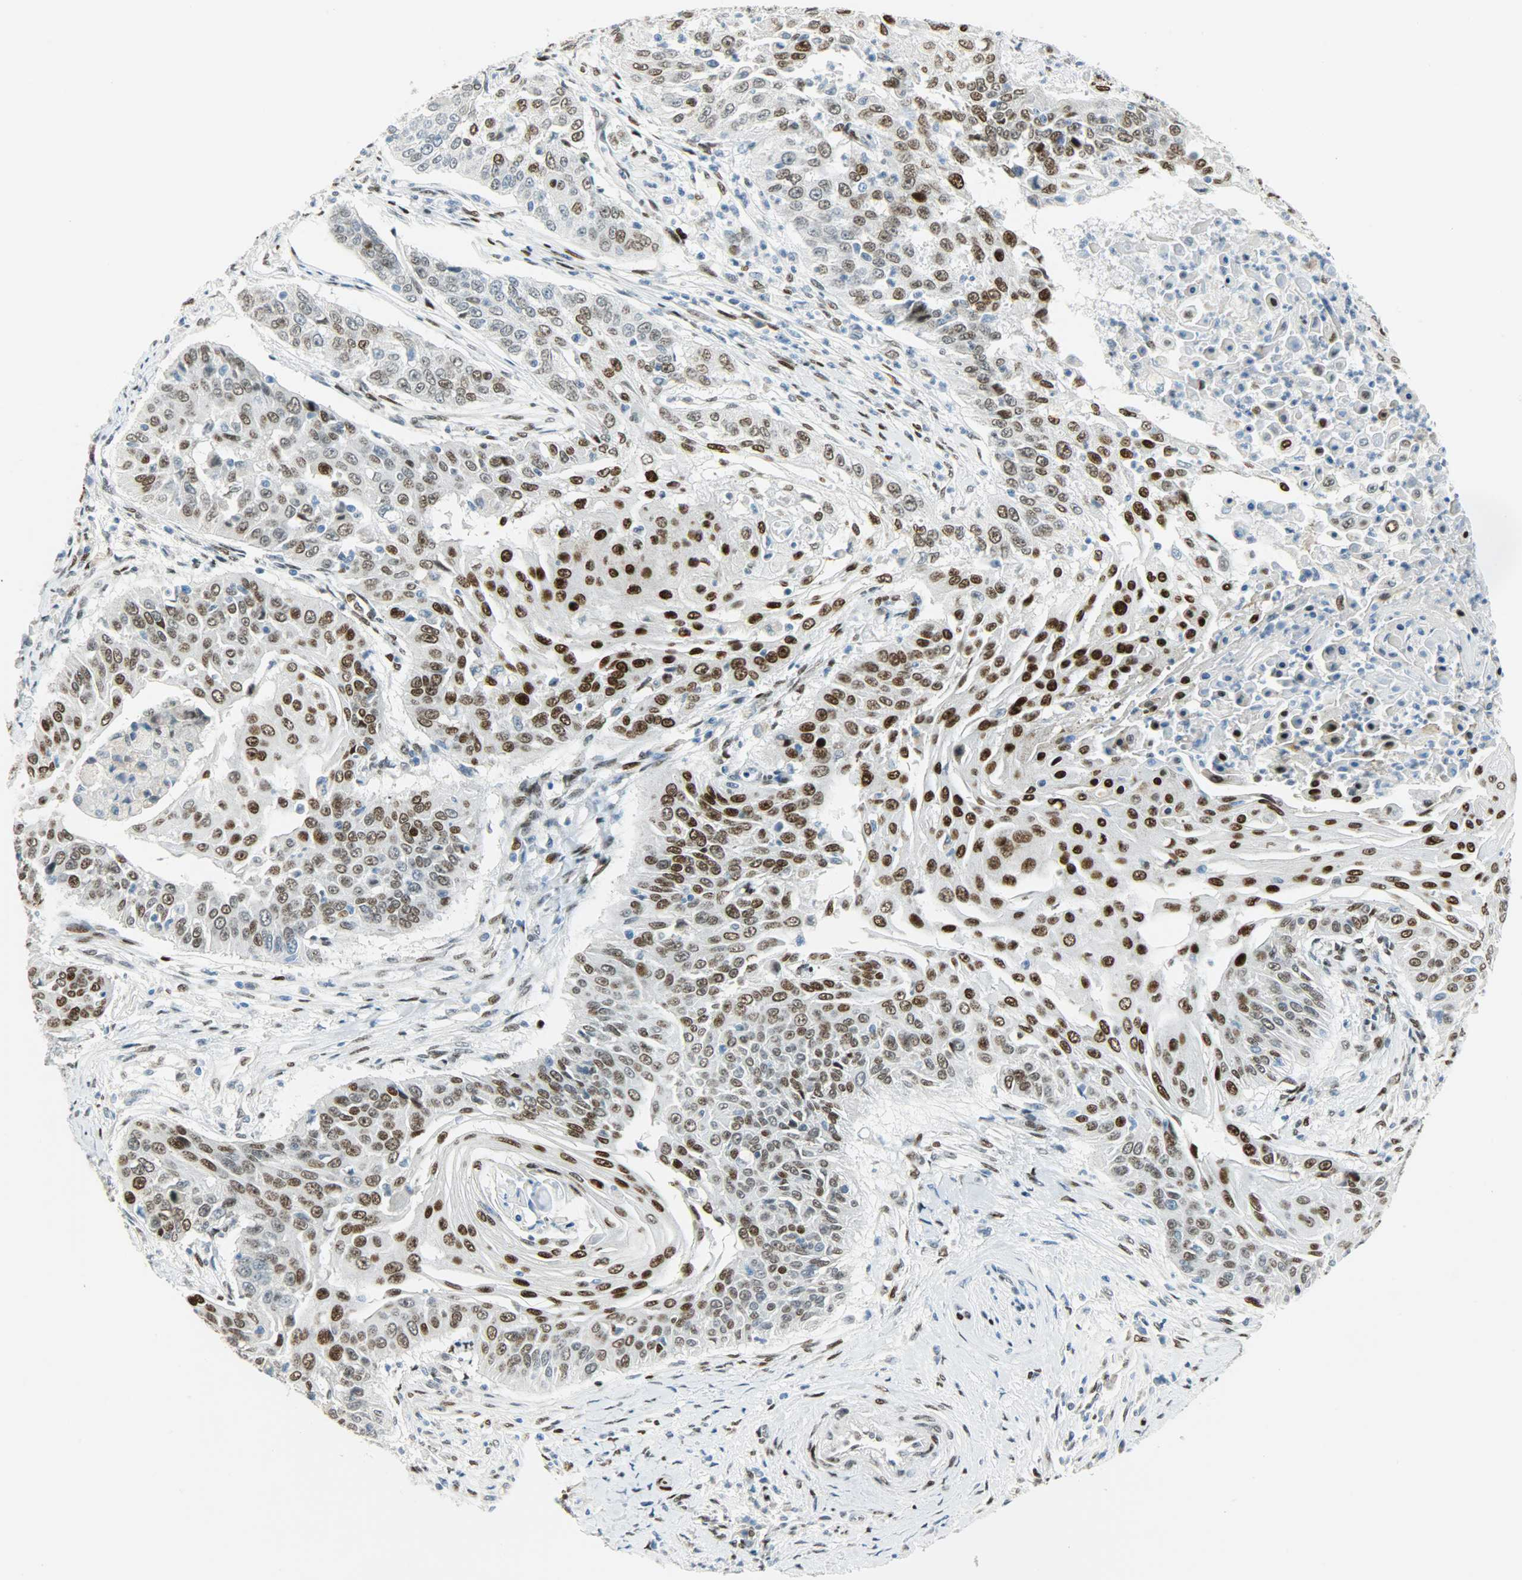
{"staining": {"intensity": "strong", "quantity": ">75%", "location": "nuclear"}, "tissue": "cervical cancer", "cell_type": "Tumor cells", "image_type": "cancer", "snomed": [{"axis": "morphology", "description": "Squamous cell carcinoma, NOS"}, {"axis": "topography", "description": "Cervix"}], "caption": "Brown immunohistochemical staining in cervical squamous cell carcinoma exhibits strong nuclear positivity in approximately >75% of tumor cells. (Stains: DAB (3,3'-diaminobenzidine) in brown, nuclei in blue, Microscopy: brightfield microscopy at high magnification).", "gene": "JUNB", "patient": {"sex": "female", "age": 33}}